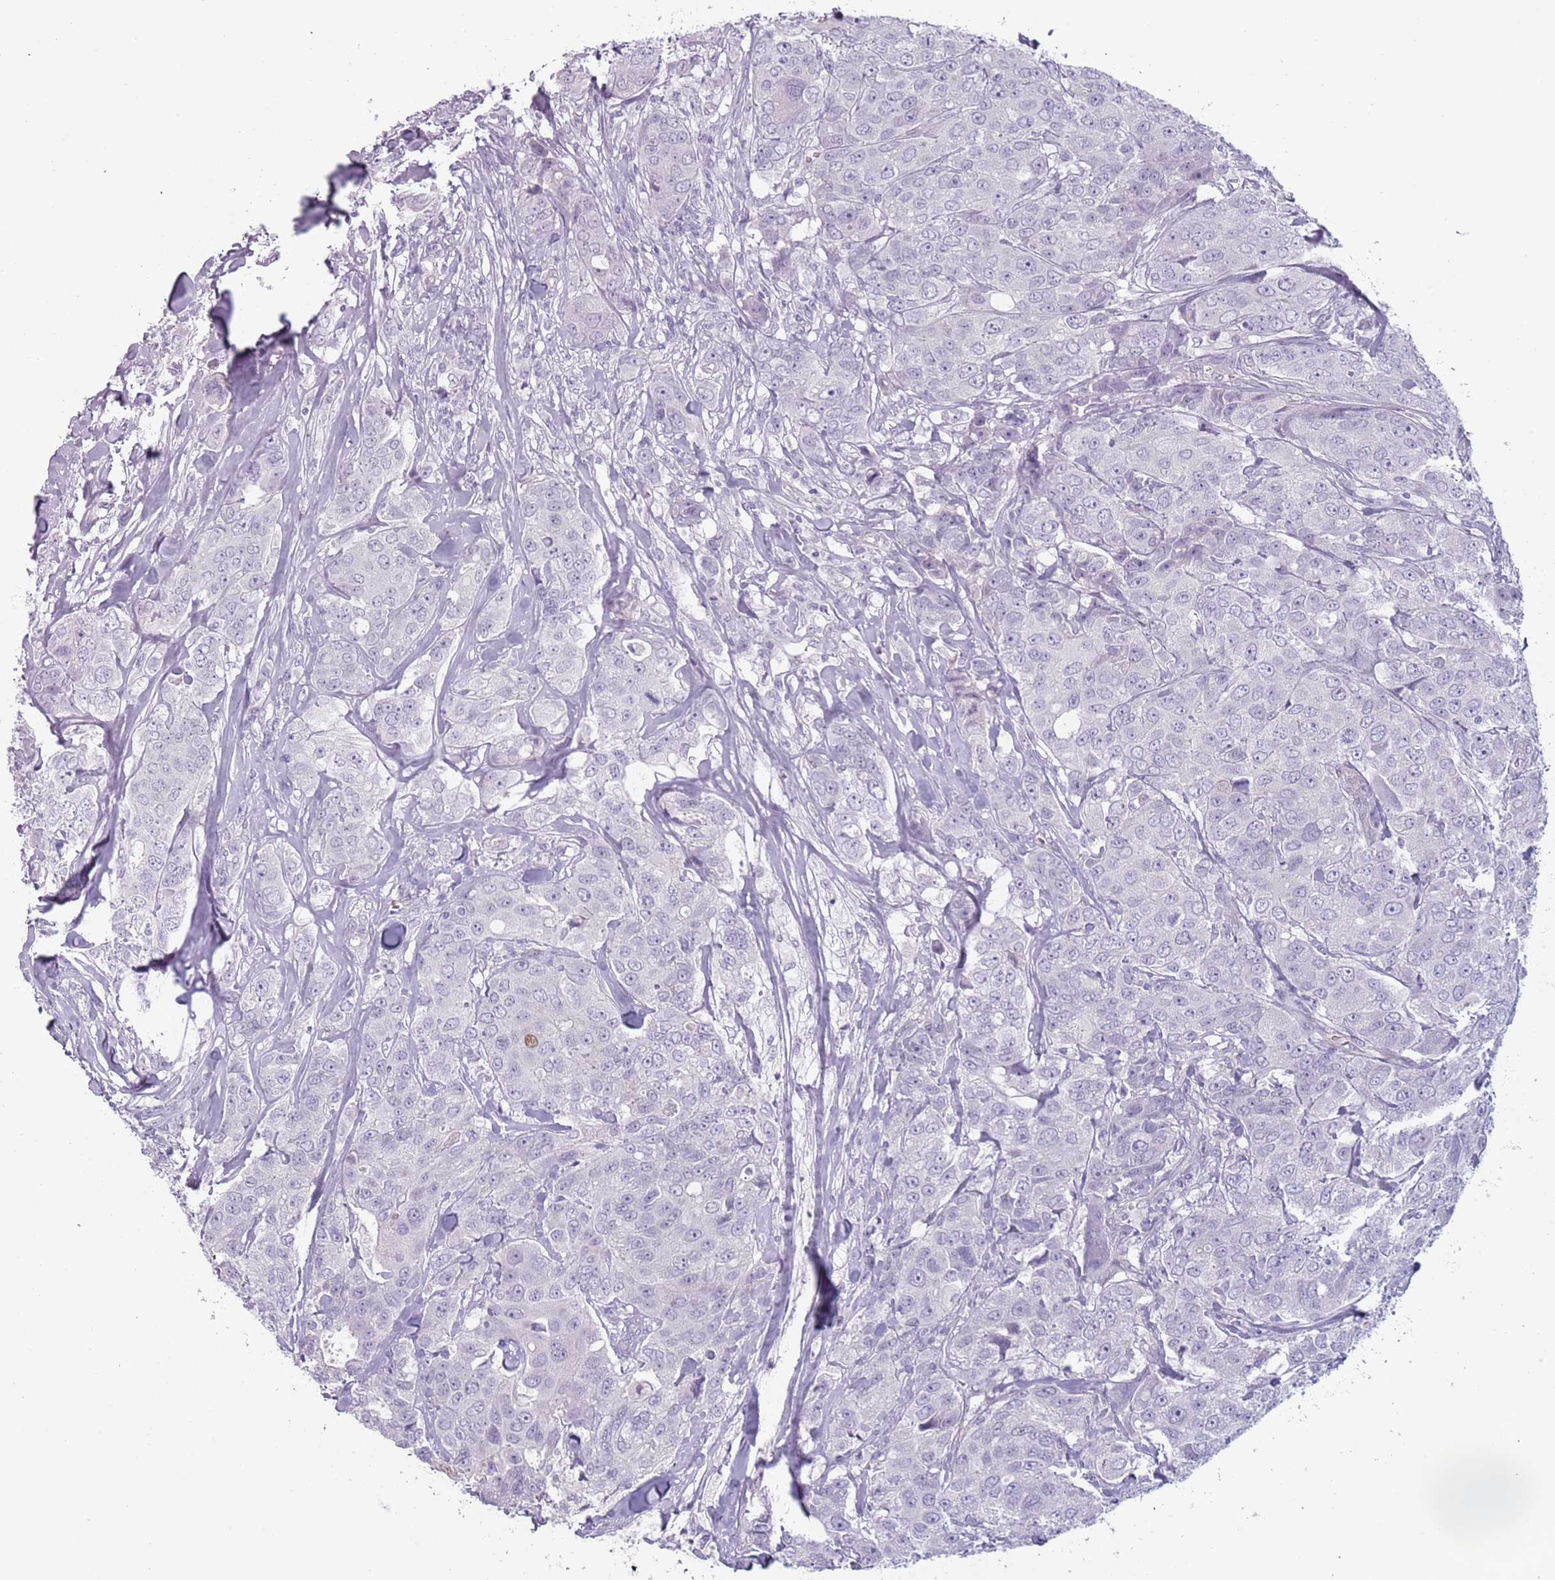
{"staining": {"intensity": "negative", "quantity": "none", "location": "none"}, "tissue": "breast cancer", "cell_type": "Tumor cells", "image_type": "cancer", "snomed": [{"axis": "morphology", "description": "Duct carcinoma"}, {"axis": "topography", "description": "Breast"}], "caption": "Tumor cells show no significant positivity in breast cancer. (Brightfield microscopy of DAB immunohistochemistry at high magnification).", "gene": "RFX2", "patient": {"sex": "female", "age": 43}}